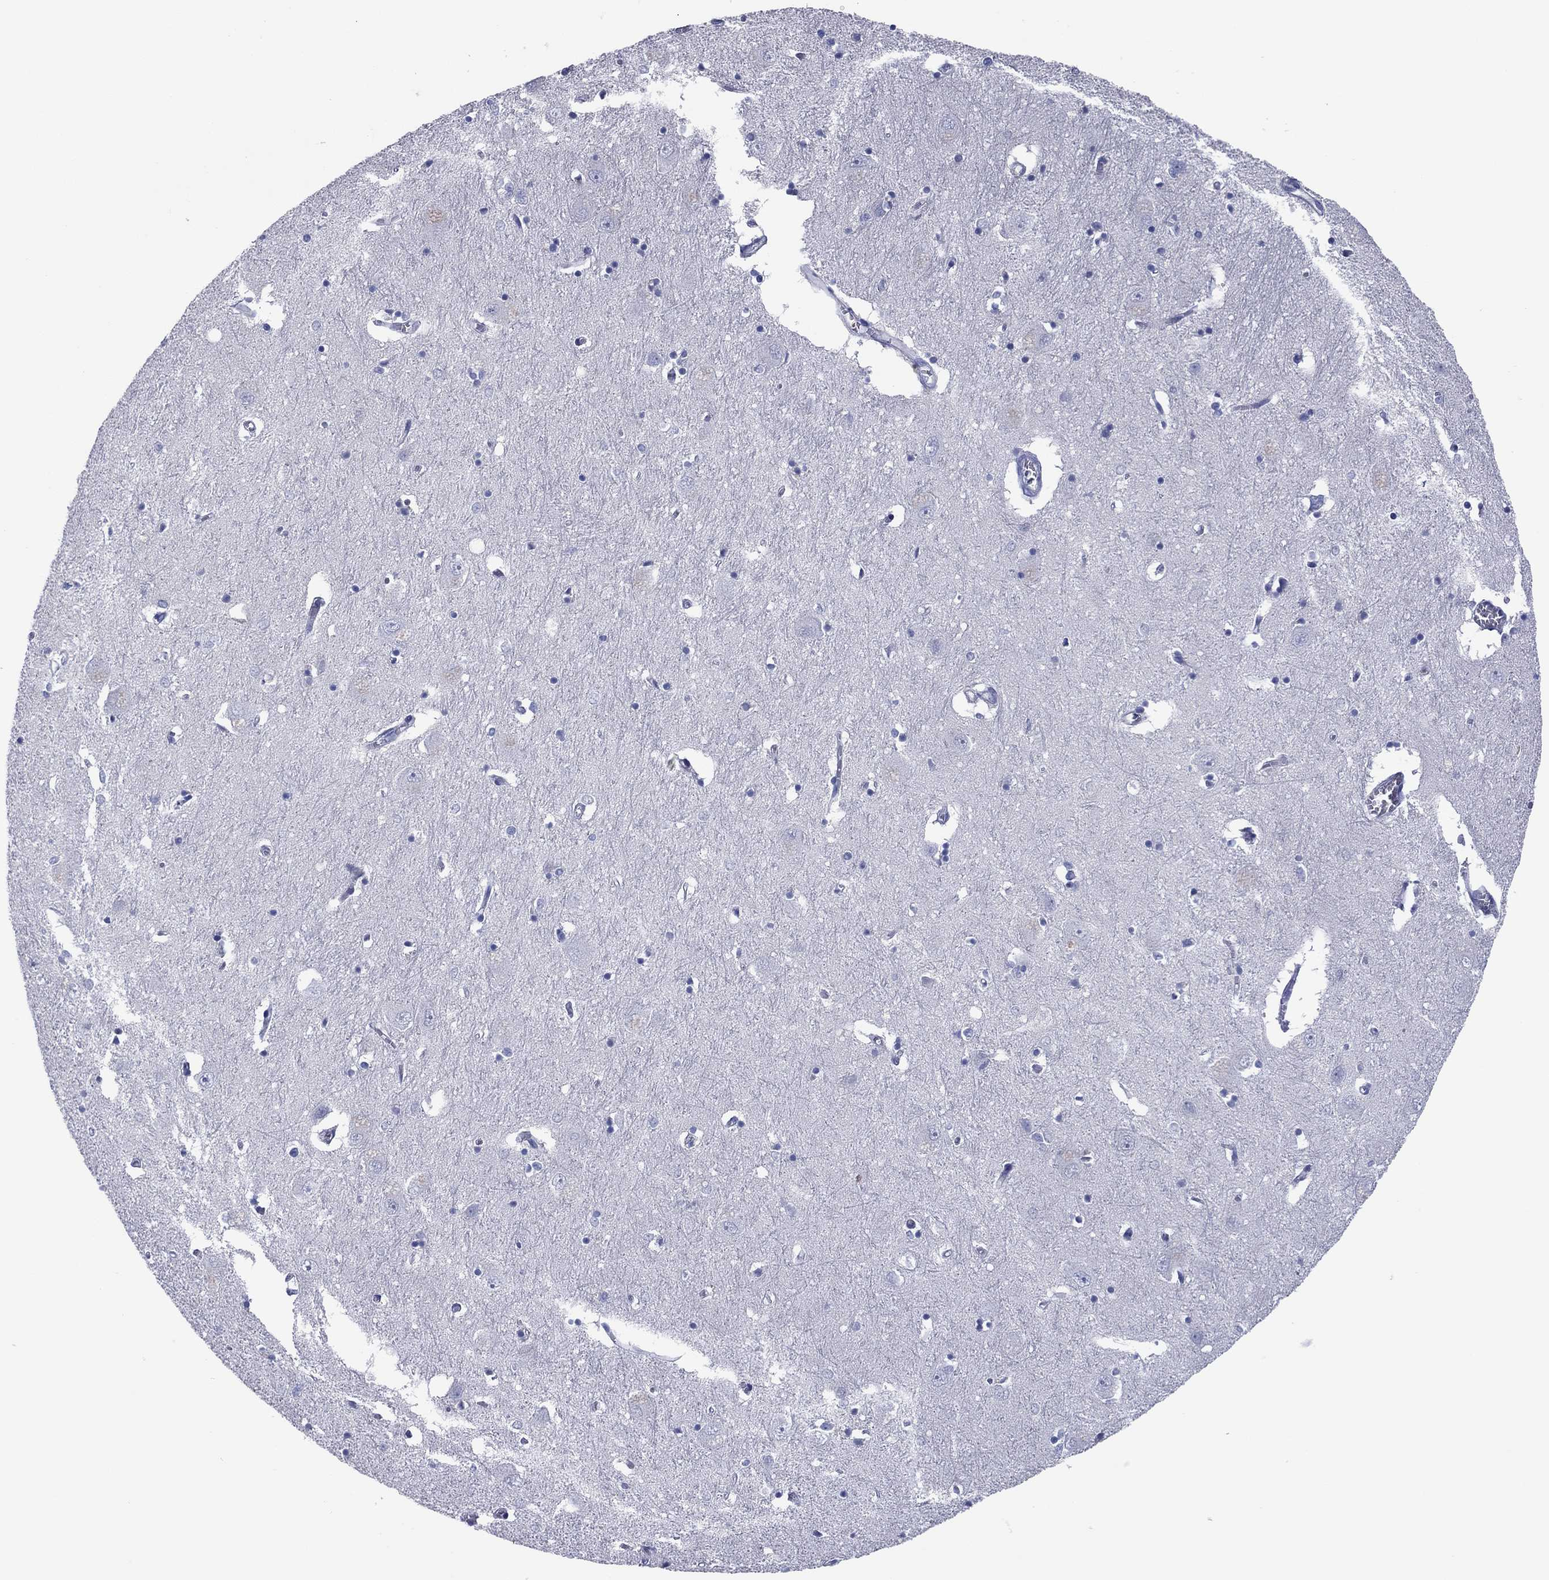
{"staining": {"intensity": "negative", "quantity": "none", "location": "none"}, "tissue": "caudate", "cell_type": "Glial cells", "image_type": "normal", "snomed": [{"axis": "morphology", "description": "Normal tissue, NOS"}, {"axis": "topography", "description": "Lateral ventricle wall"}], "caption": "This is a photomicrograph of IHC staining of benign caudate, which shows no staining in glial cells.", "gene": "PVR", "patient": {"sex": "male", "age": 54}}